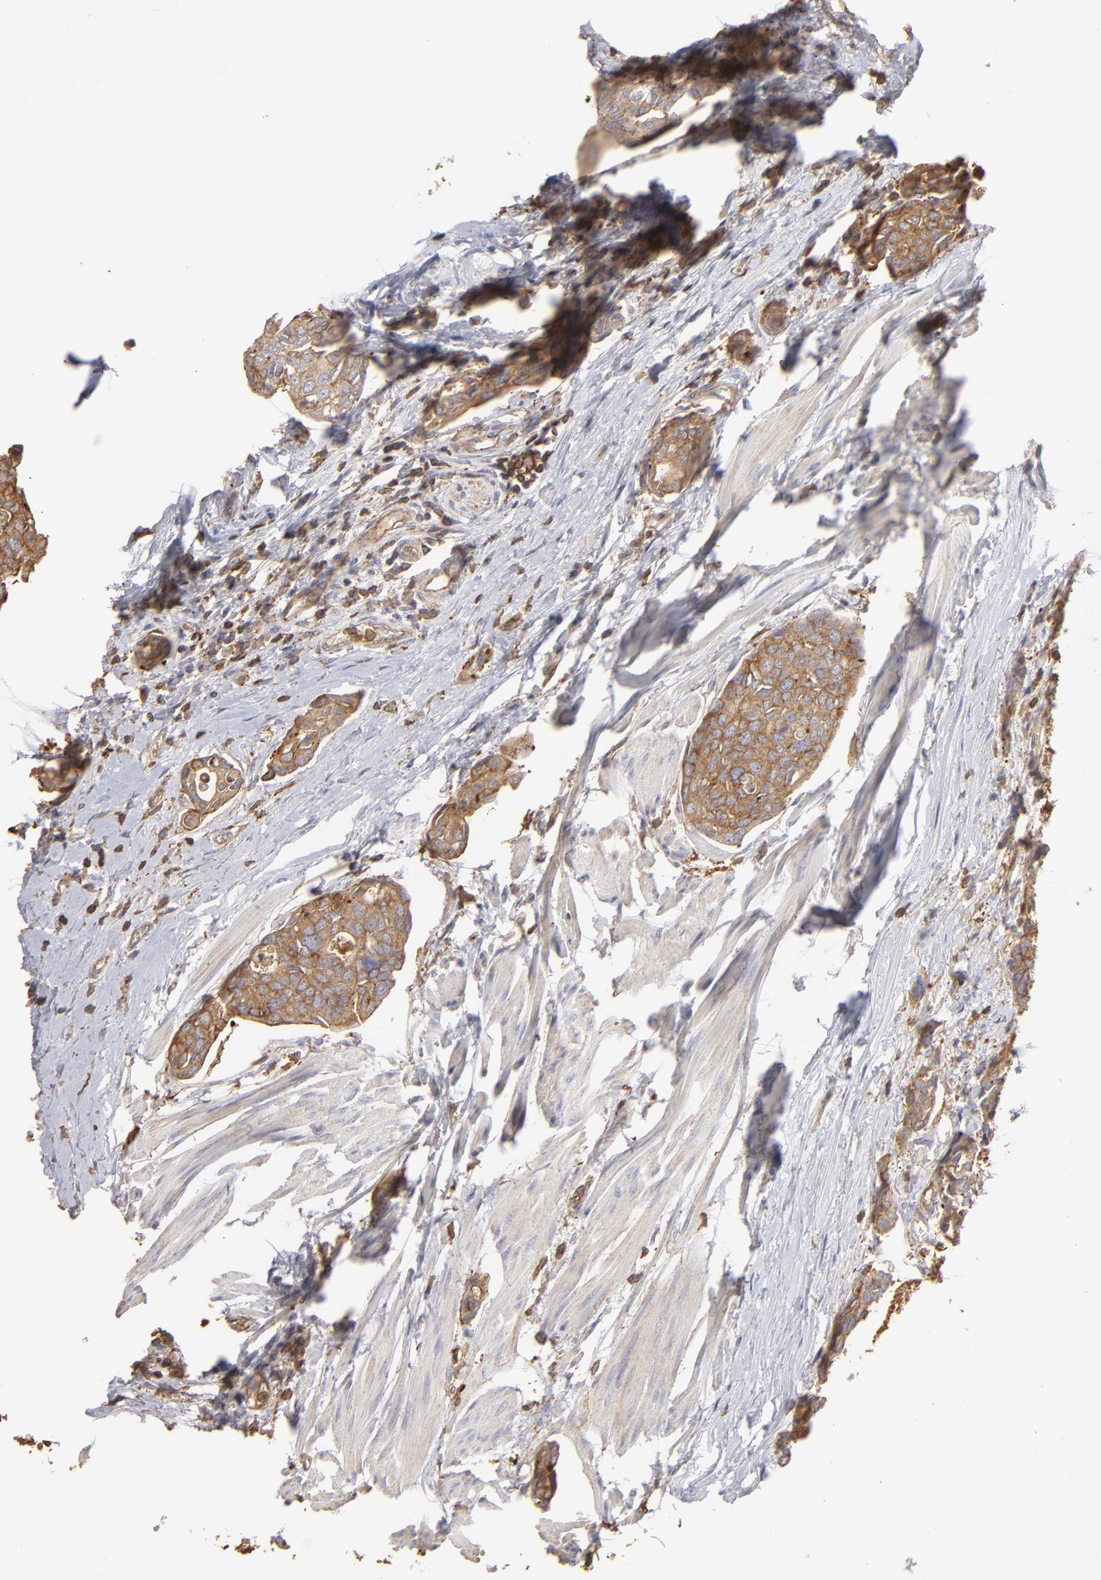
{"staining": {"intensity": "strong", "quantity": ">75%", "location": "cytoplasmic/membranous"}, "tissue": "urothelial cancer", "cell_type": "Tumor cells", "image_type": "cancer", "snomed": [{"axis": "morphology", "description": "Urothelial carcinoma, High grade"}, {"axis": "topography", "description": "Urinary bladder"}], "caption": "Brown immunohistochemical staining in urothelial cancer reveals strong cytoplasmic/membranous expression in approximately >75% of tumor cells.", "gene": "ACTB", "patient": {"sex": "male", "age": 78}}